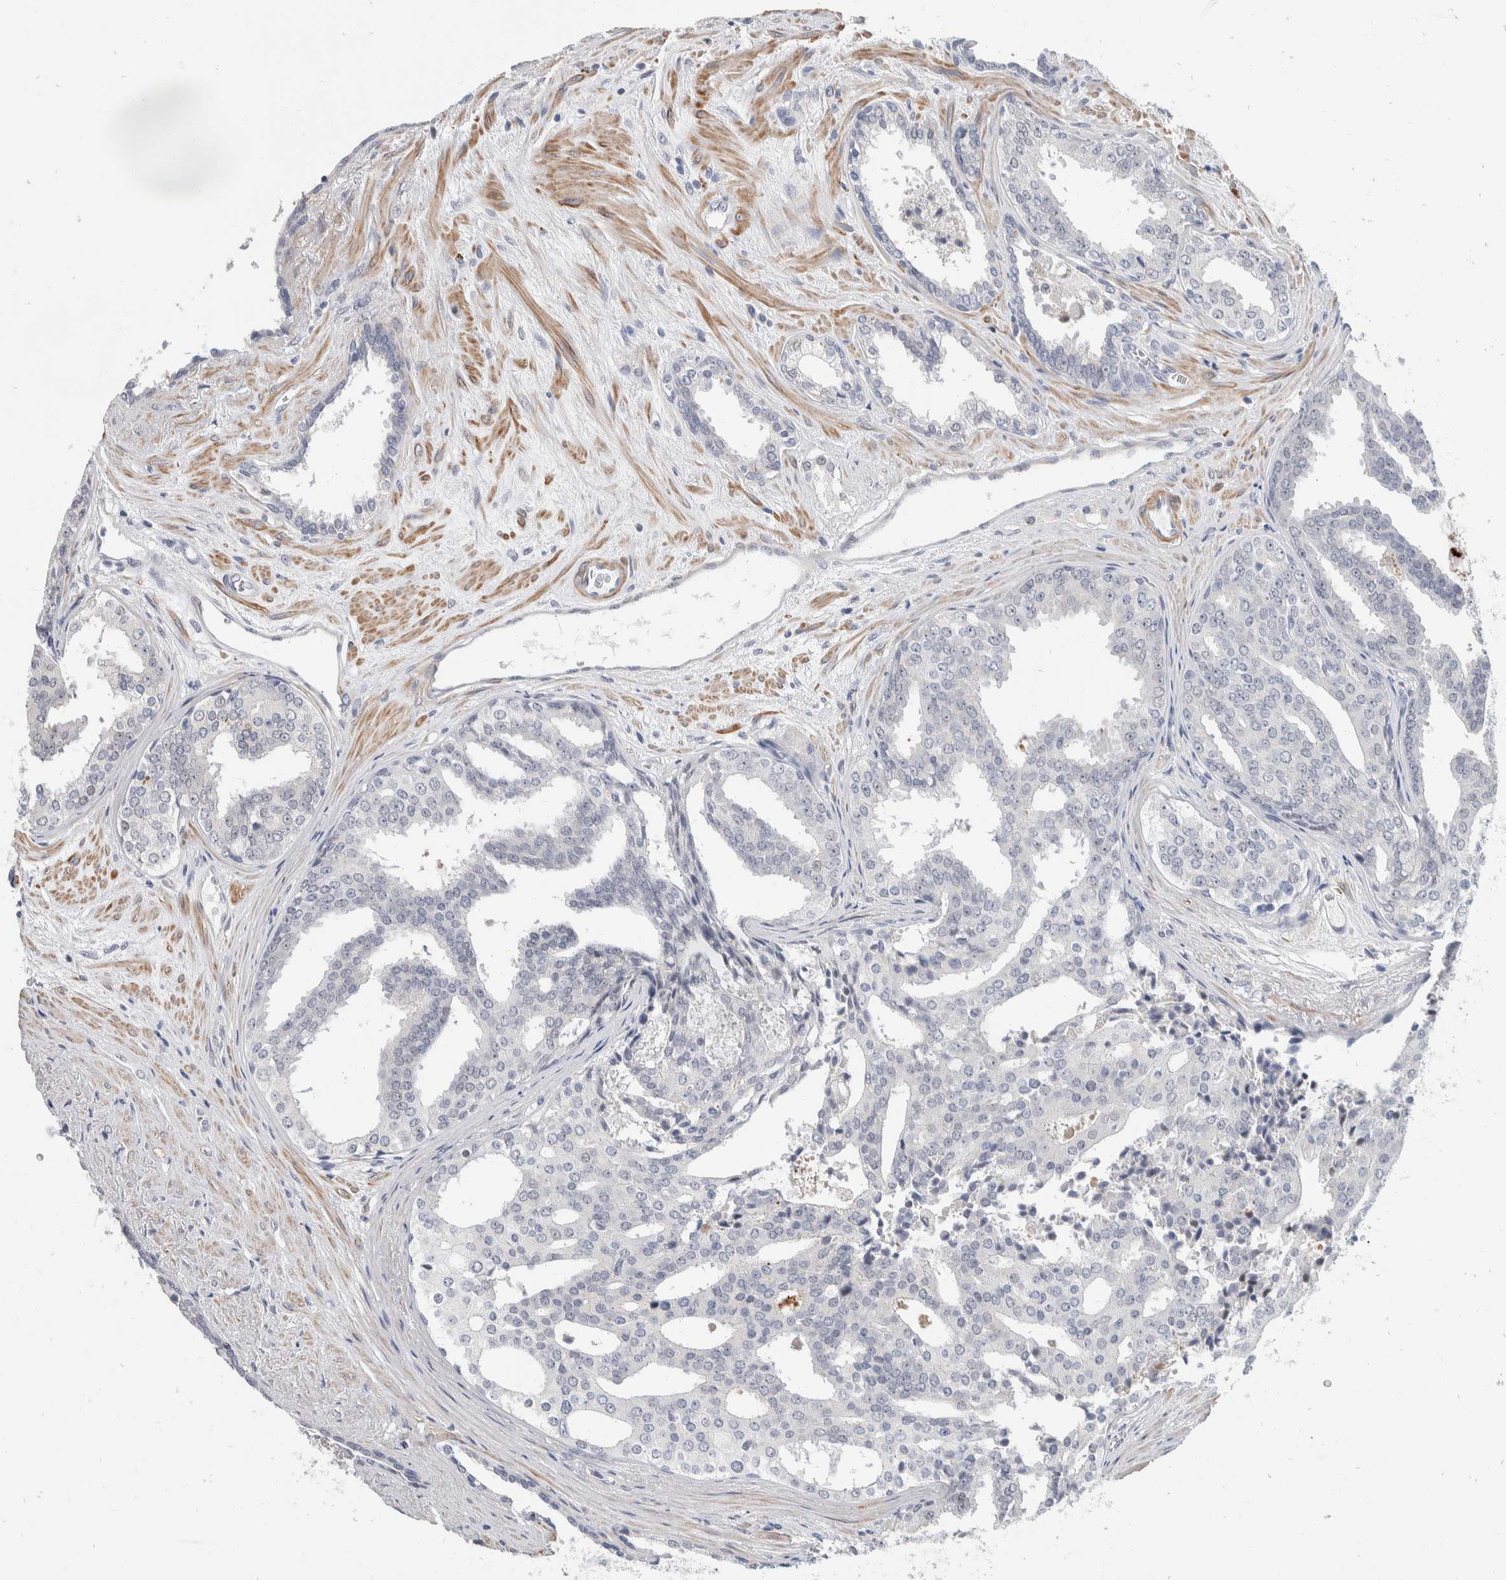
{"staining": {"intensity": "negative", "quantity": "none", "location": "none"}, "tissue": "prostate cancer", "cell_type": "Tumor cells", "image_type": "cancer", "snomed": [{"axis": "morphology", "description": "Adenocarcinoma, High grade"}, {"axis": "topography", "description": "Prostate"}], "caption": "IHC image of neoplastic tissue: human prostate high-grade adenocarcinoma stained with DAB (3,3'-diaminobenzidine) exhibits no significant protein staining in tumor cells. (Brightfield microscopy of DAB (3,3'-diaminobenzidine) immunohistochemistry (IHC) at high magnification).", "gene": "CATSPERD", "patient": {"sex": "male", "age": 71}}